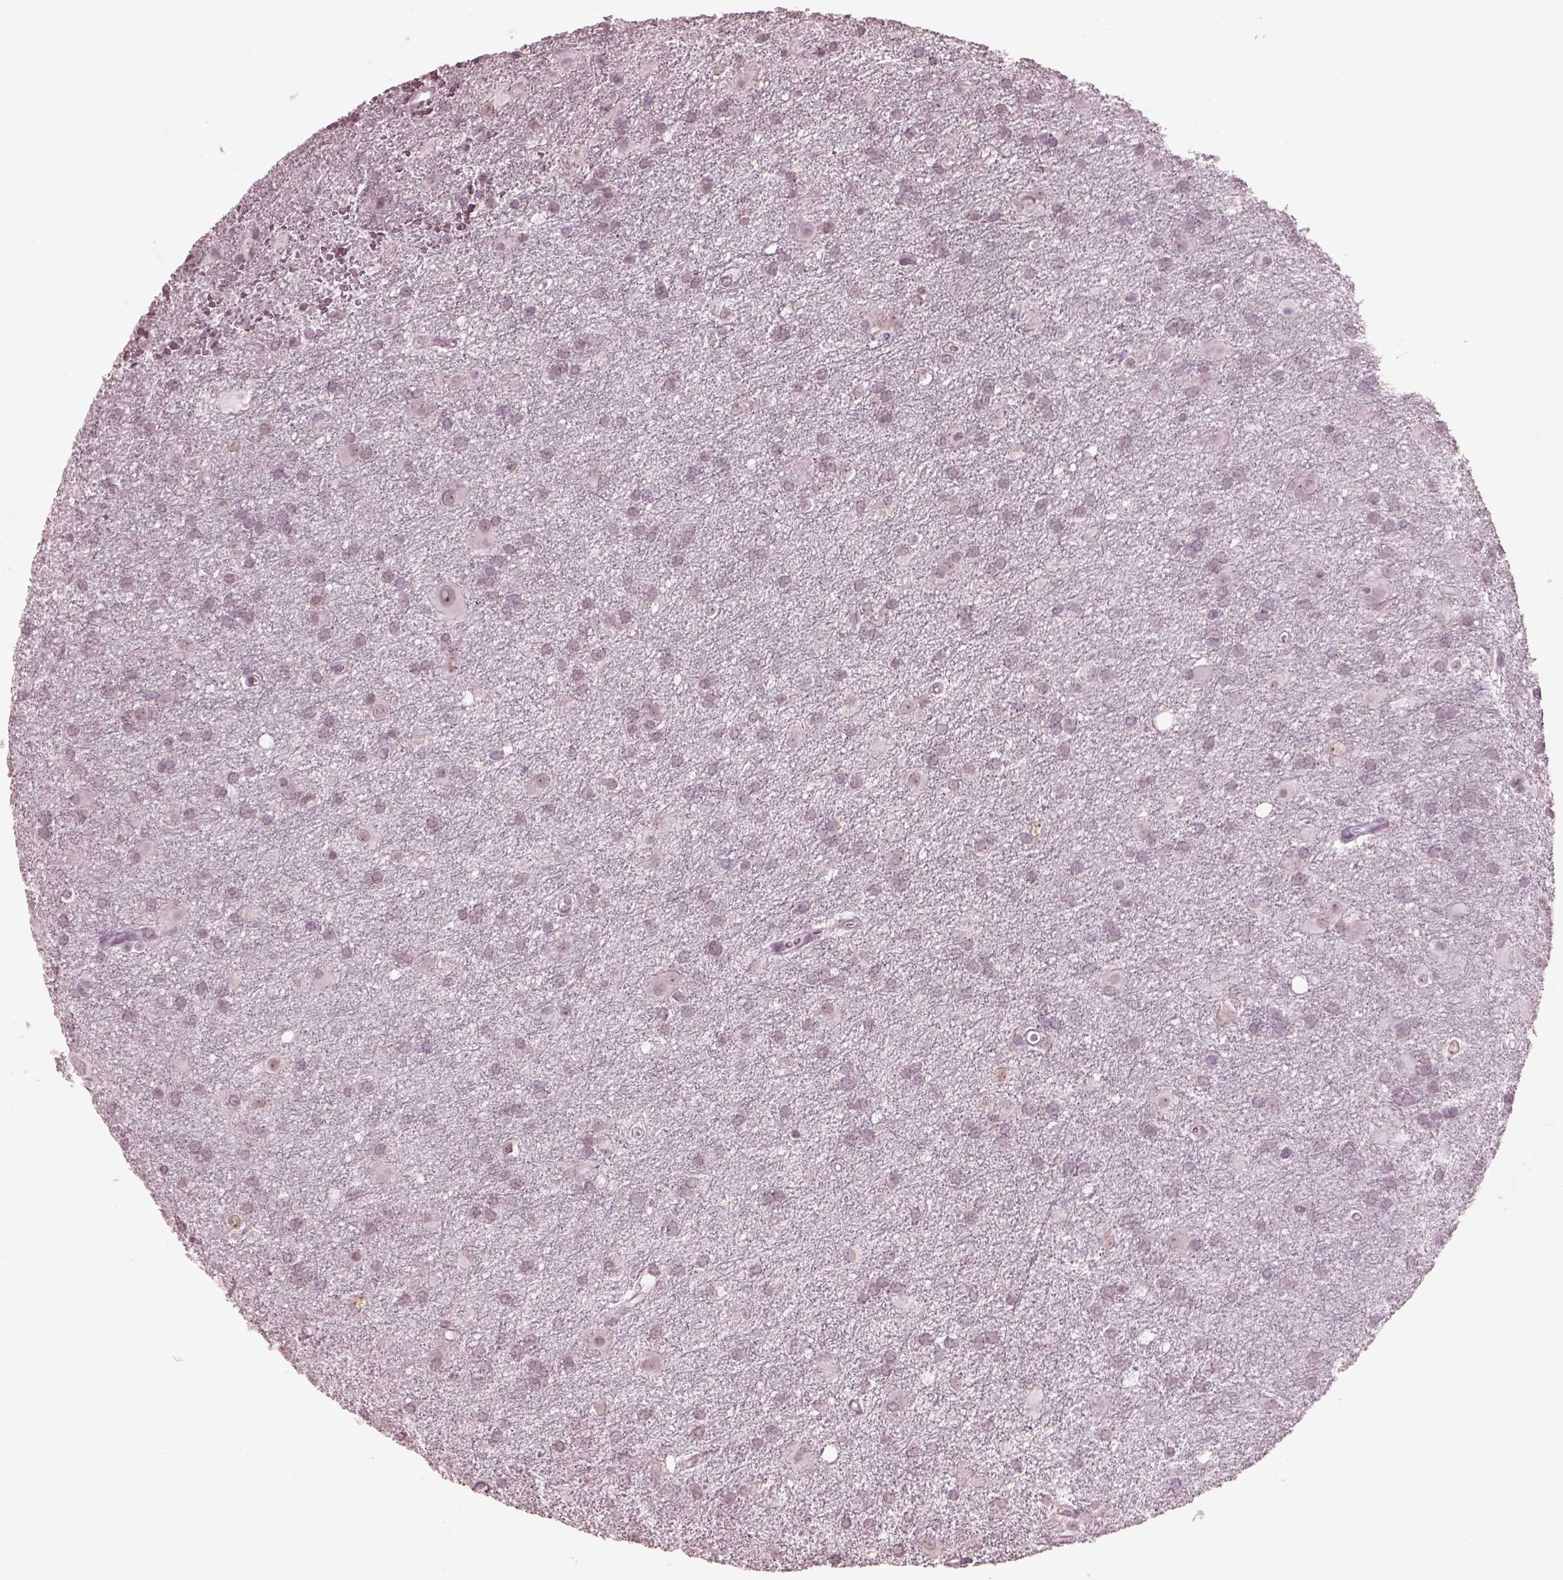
{"staining": {"intensity": "negative", "quantity": "none", "location": "none"}, "tissue": "glioma", "cell_type": "Tumor cells", "image_type": "cancer", "snomed": [{"axis": "morphology", "description": "Glioma, malignant, Low grade"}, {"axis": "topography", "description": "Brain"}], "caption": "High power microscopy photomicrograph of an immunohistochemistry photomicrograph of malignant glioma (low-grade), revealing no significant staining in tumor cells.", "gene": "GARIN4", "patient": {"sex": "male", "age": 58}}